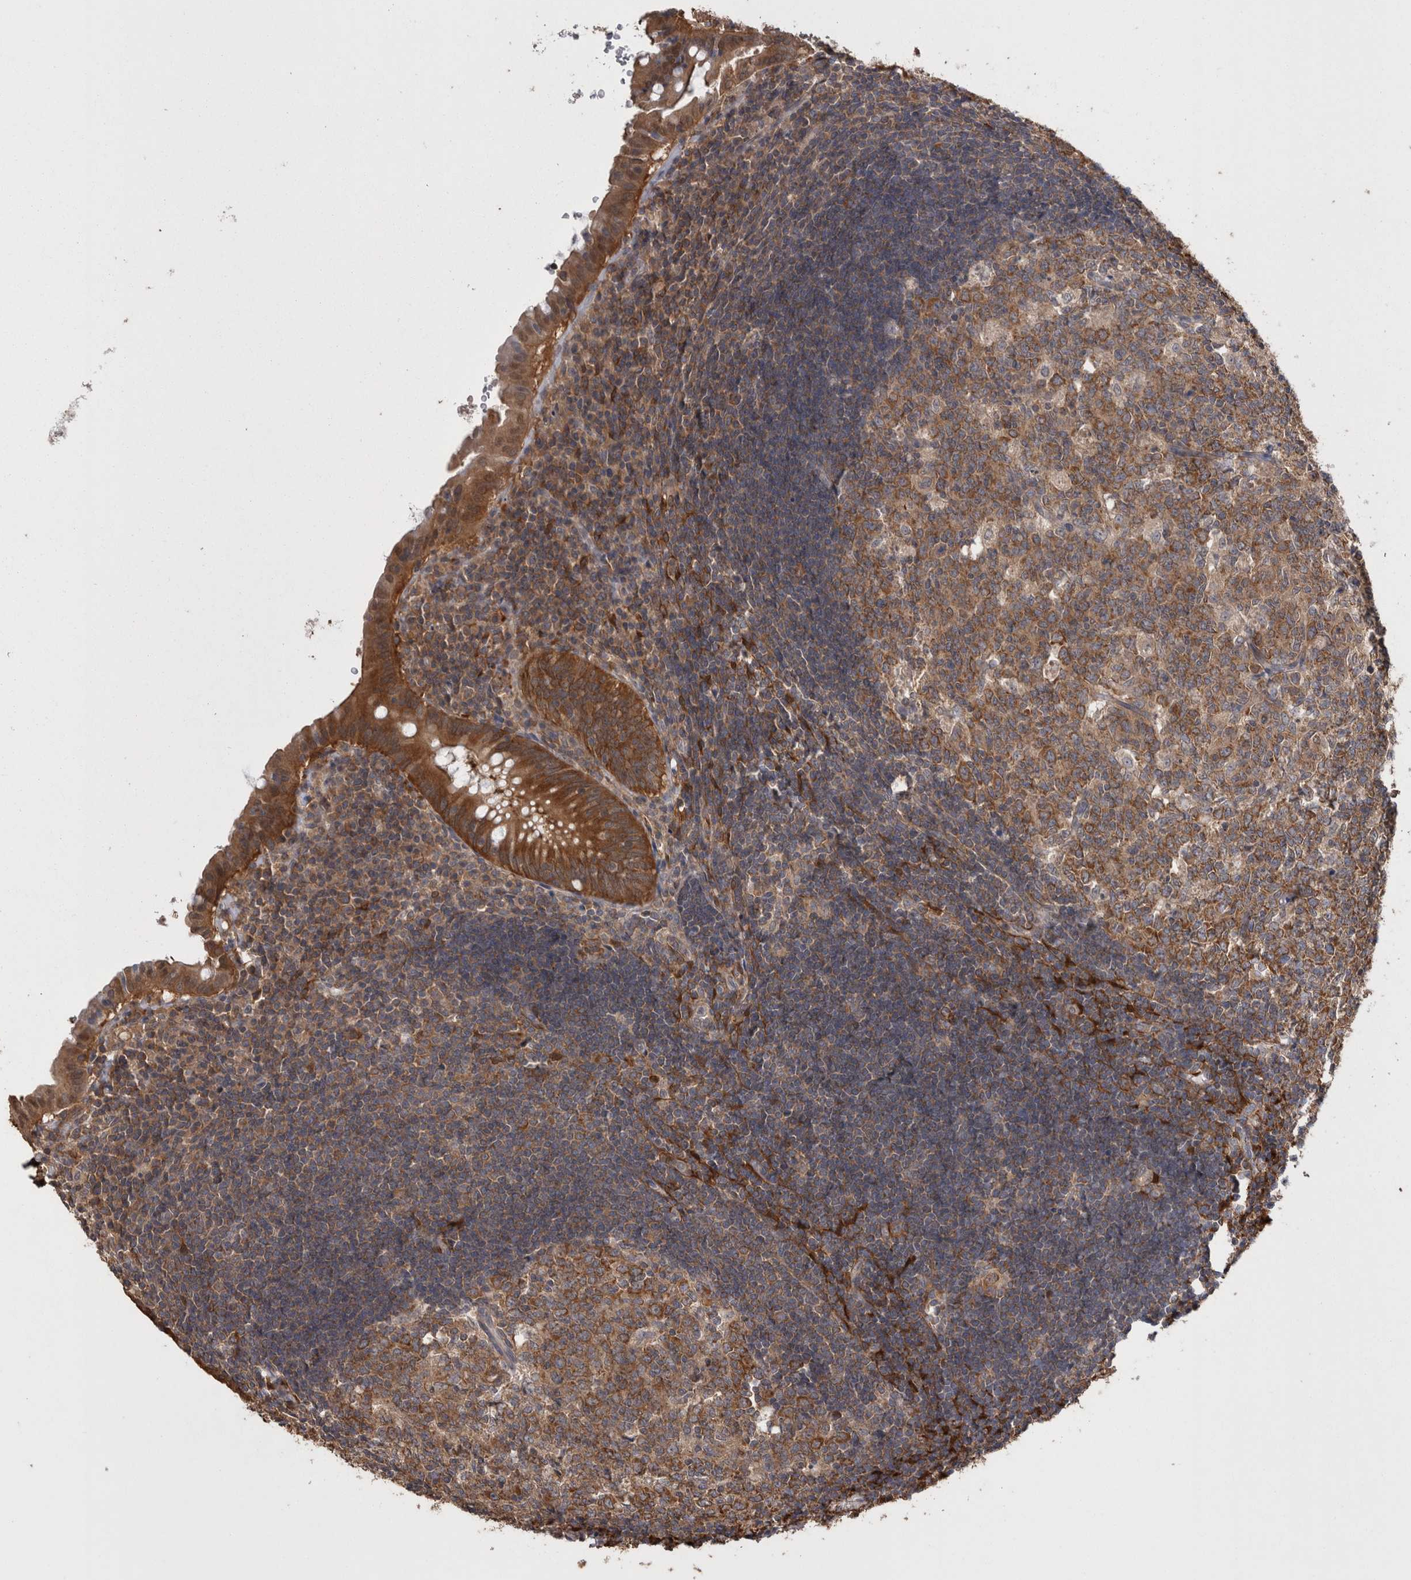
{"staining": {"intensity": "strong", "quantity": ">75%", "location": "cytoplasmic/membranous"}, "tissue": "appendix", "cell_type": "Glandular cells", "image_type": "normal", "snomed": [{"axis": "morphology", "description": "Normal tissue, NOS"}, {"axis": "topography", "description": "Appendix"}], "caption": "A photomicrograph of human appendix stained for a protein displays strong cytoplasmic/membranous brown staining in glandular cells.", "gene": "DDX6", "patient": {"sex": "female", "age": 54}}